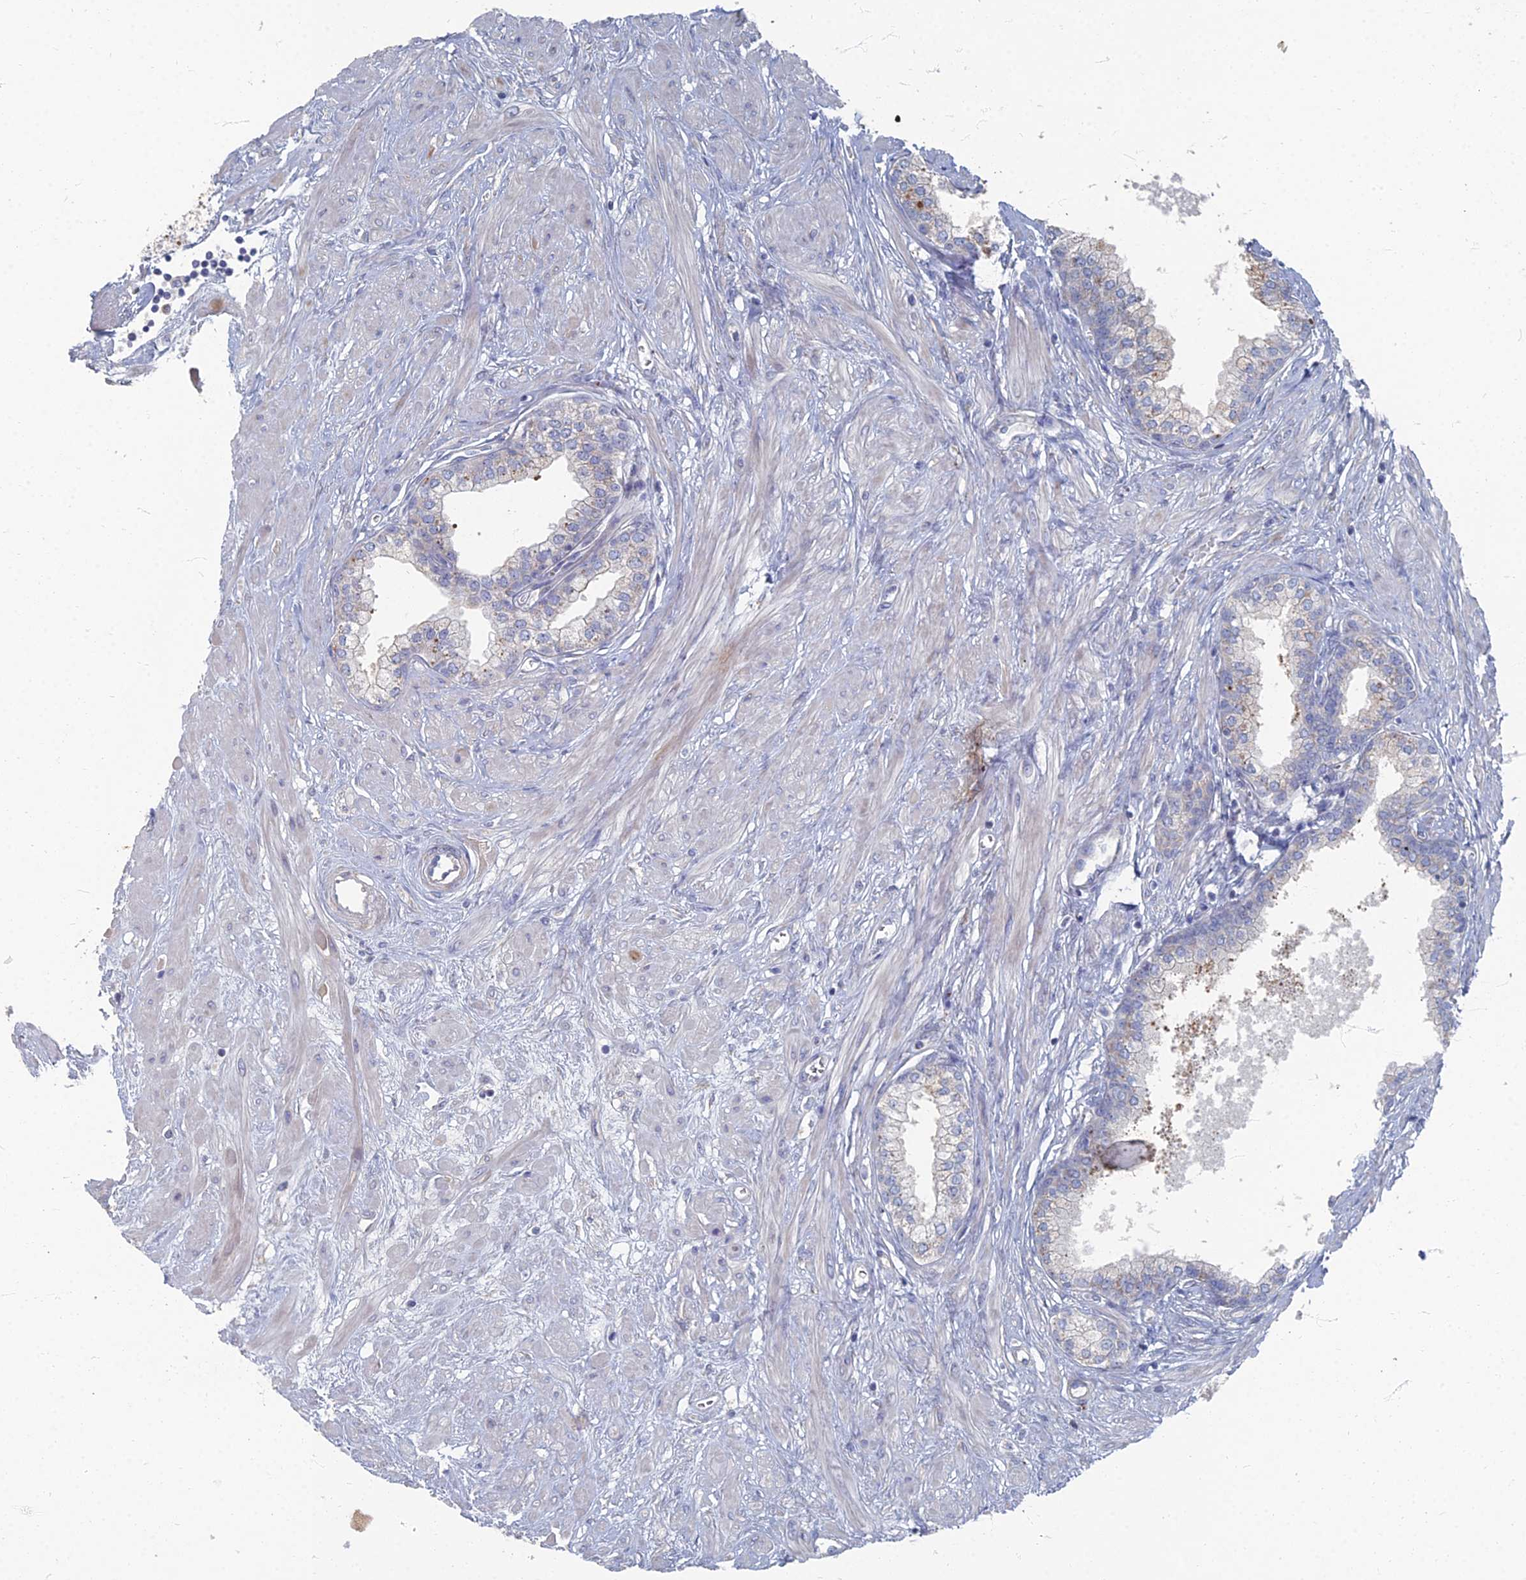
{"staining": {"intensity": "negative", "quantity": "none", "location": "none"}, "tissue": "prostate", "cell_type": "Glandular cells", "image_type": "normal", "snomed": [{"axis": "morphology", "description": "Normal tissue, NOS"}, {"axis": "topography", "description": "Prostate"}], "caption": "Immunohistochemistry micrograph of unremarkable prostate: human prostate stained with DAB (3,3'-diaminobenzidine) demonstrates no significant protein positivity in glandular cells. The staining is performed using DAB brown chromogen with nuclei counter-stained in using hematoxylin.", "gene": "TMEM128", "patient": {"sex": "male", "age": 60}}